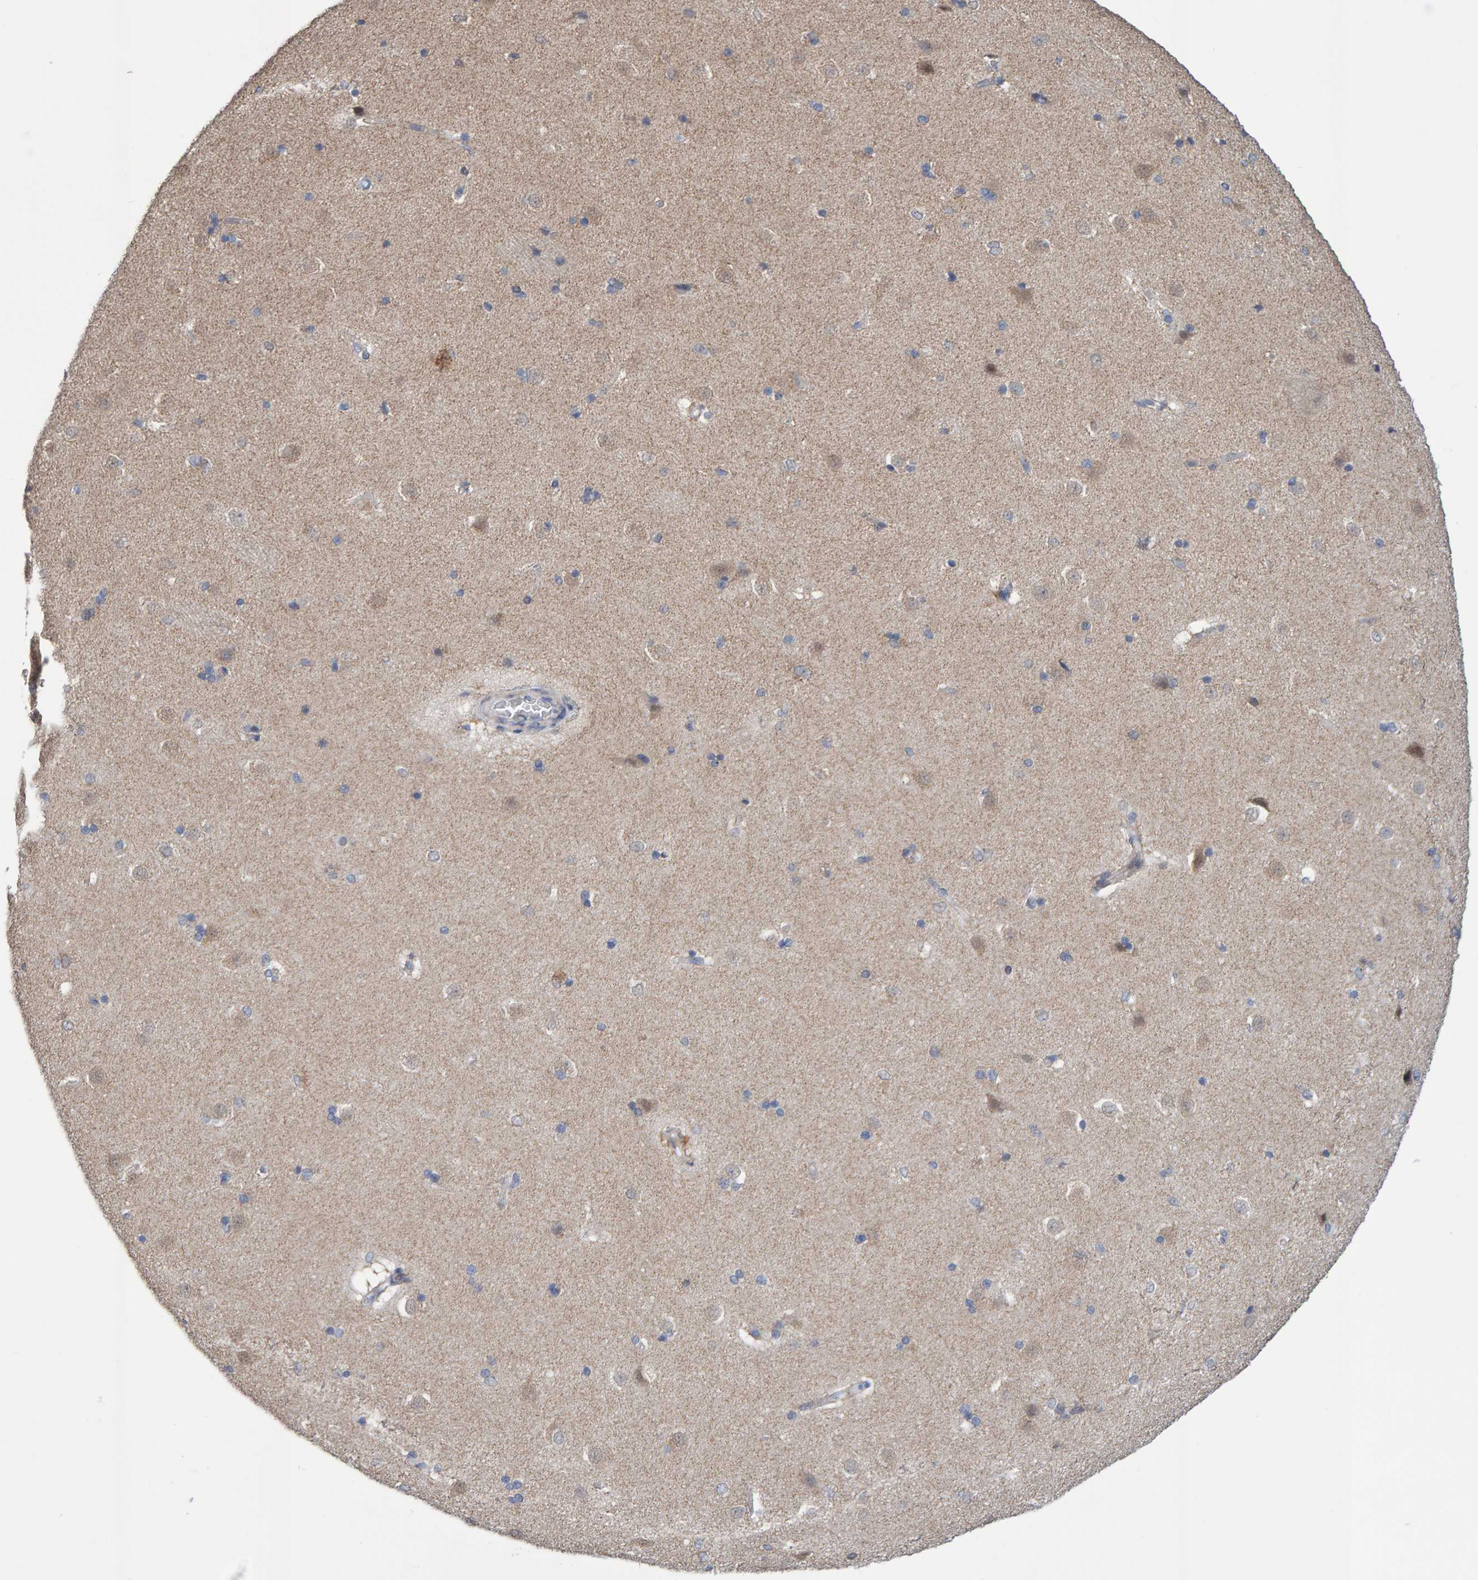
{"staining": {"intensity": "weak", "quantity": "<25%", "location": "cytoplasmic/membranous"}, "tissue": "caudate", "cell_type": "Glial cells", "image_type": "normal", "snomed": [{"axis": "morphology", "description": "Normal tissue, NOS"}, {"axis": "topography", "description": "Lateral ventricle wall"}], "caption": "A micrograph of human caudate is negative for staining in glial cells. (DAB immunohistochemistry visualized using brightfield microscopy, high magnification).", "gene": "USP43", "patient": {"sex": "female", "age": 19}}